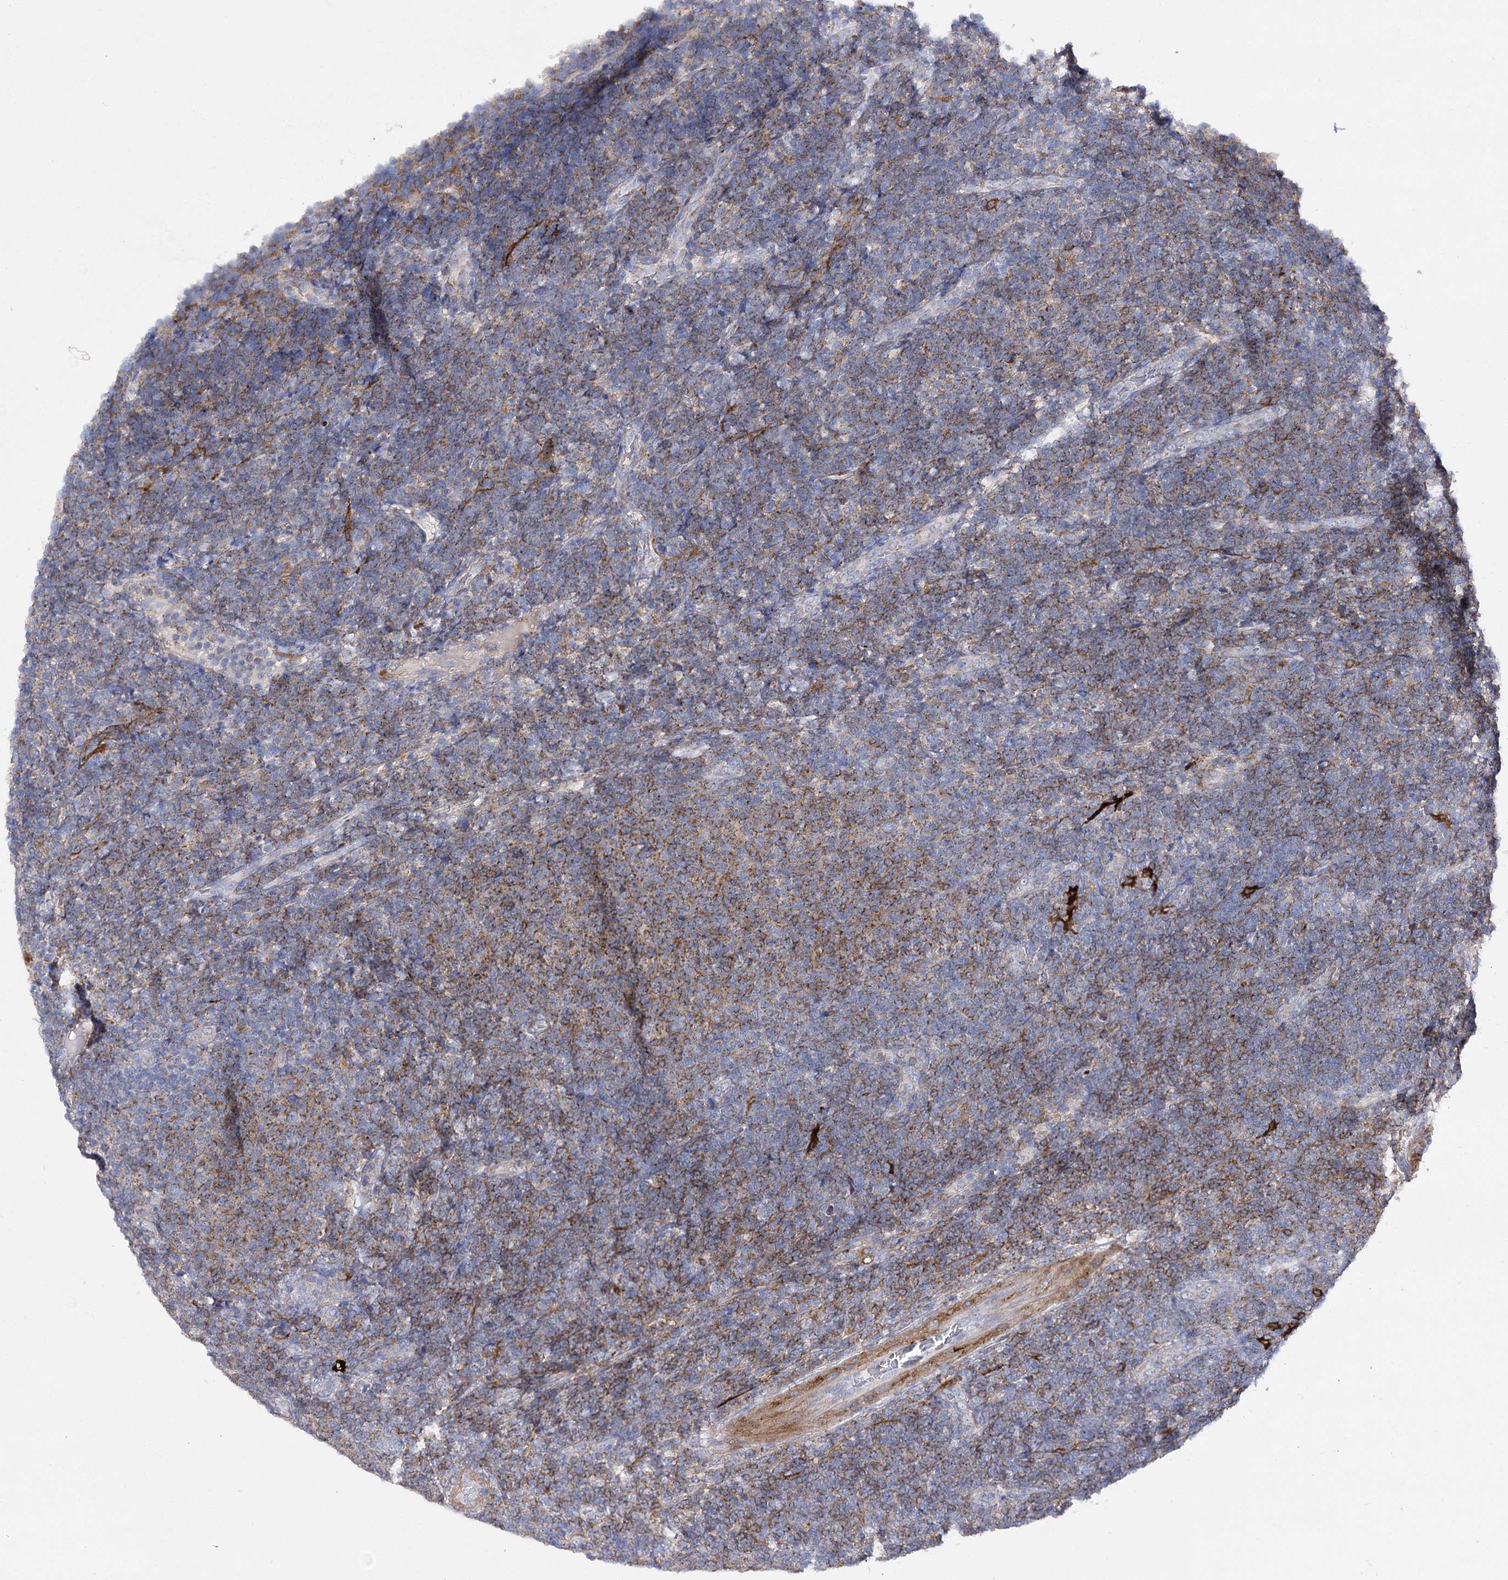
{"staining": {"intensity": "moderate", "quantity": ">75%", "location": "cytoplasmic/membranous"}, "tissue": "lymphoma", "cell_type": "Tumor cells", "image_type": "cancer", "snomed": [{"axis": "morphology", "description": "Malignant lymphoma, non-Hodgkin's type, Low grade"}, {"axis": "topography", "description": "Lymph node"}], "caption": "IHC image of human lymphoma stained for a protein (brown), which exhibits medium levels of moderate cytoplasmic/membranous expression in about >75% of tumor cells.", "gene": "COX15", "patient": {"sex": "male", "age": 66}}